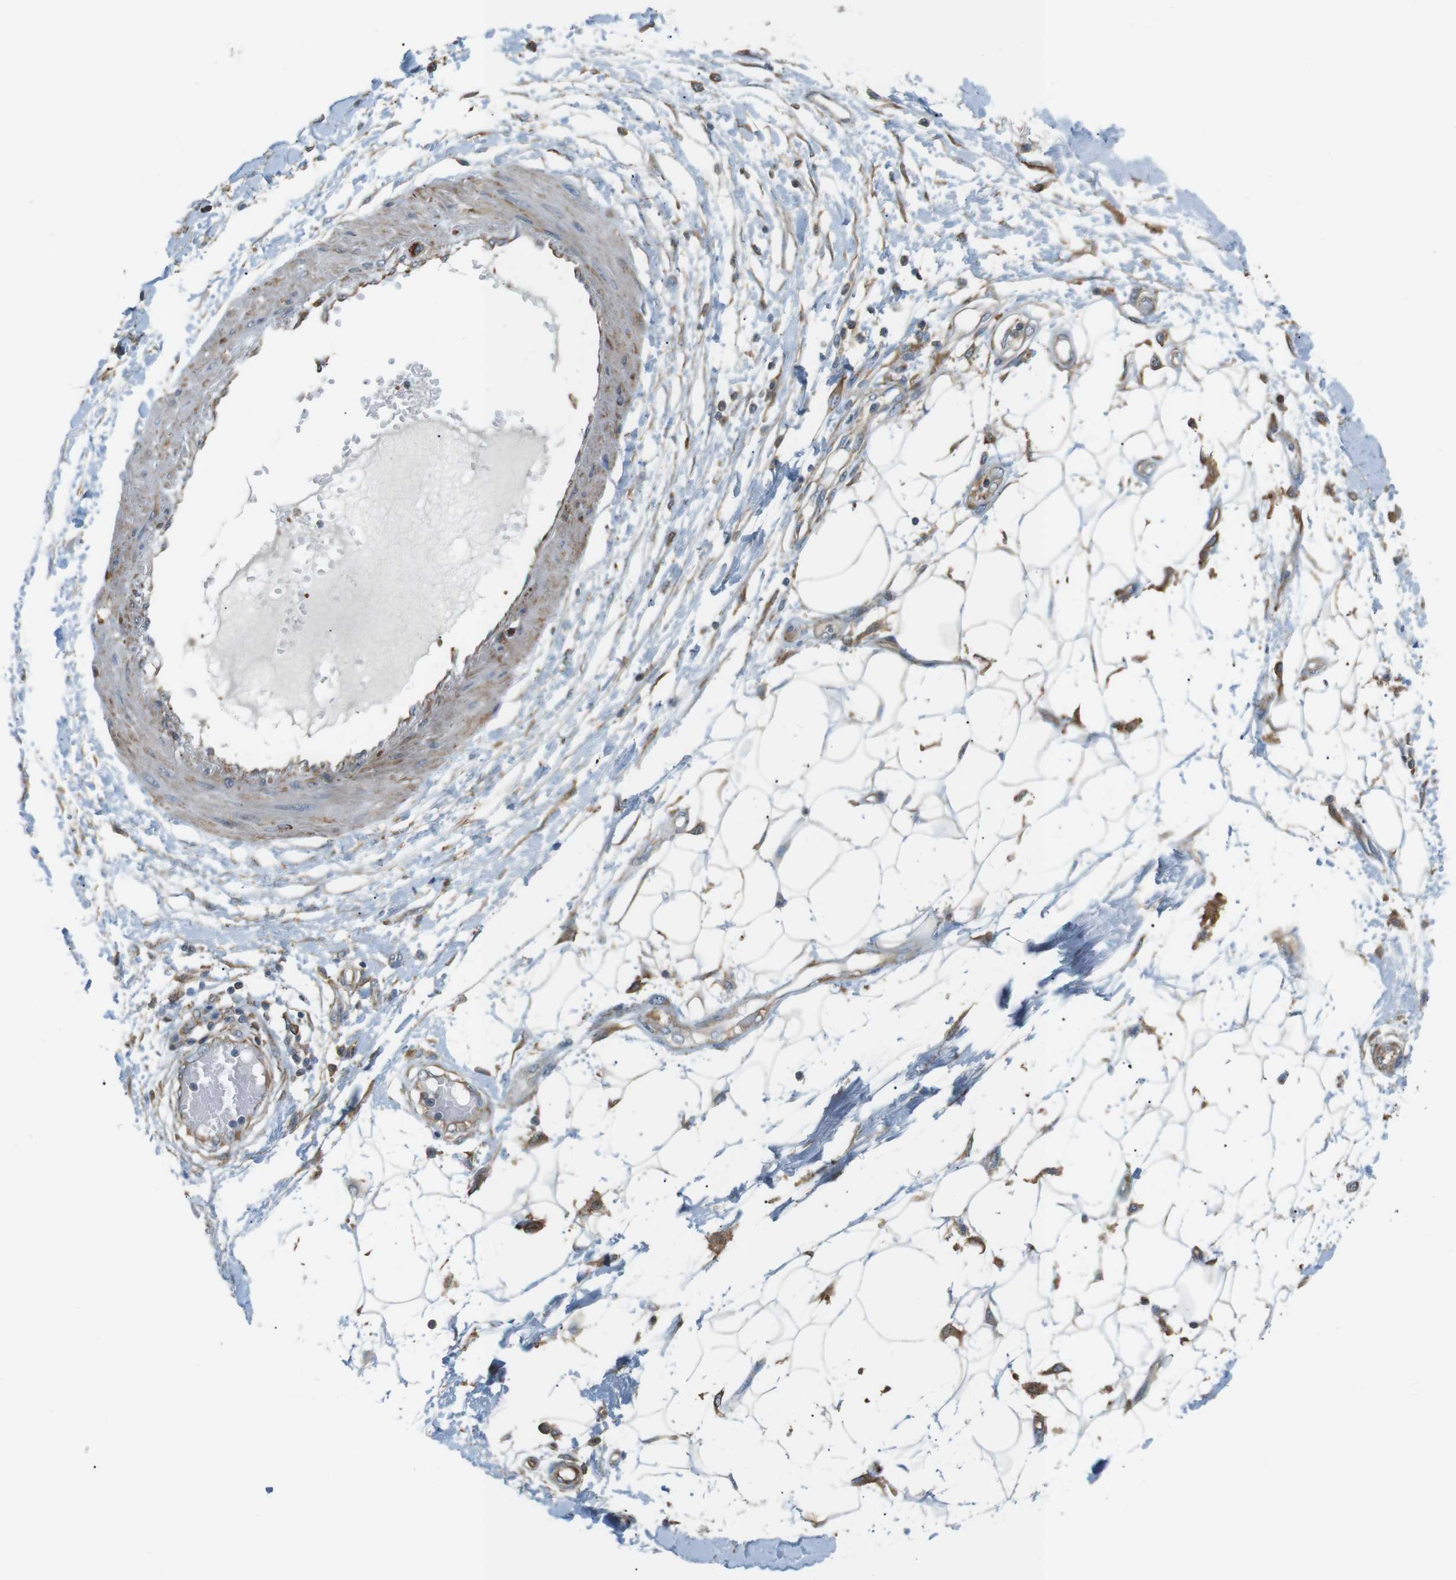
{"staining": {"intensity": "moderate", "quantity": "<25%", "location": "cytoplasmic/membranous"}, "tissue": "adipose tissue", "cell_type": "Adipocytes", "image_type": "normal", "snomed": [{"axis": "morphology", "description": "Normal tissue, NOS"}, {"axis": "morphology", "description": "Squamous cell carcinoma, NOS"}, {"axis": "topography", "description": "Skin"}, {"axis": "topography", "description": "Peripheral nerve tissue"}], "caption": "IHC of benign adipose tissue exhibits low levels of moderate cytoplasmic/membranous expression in approximately <25% of adipocytes.", "gene": "PEPD", "patient": {"sex": "male", "age": 83}}